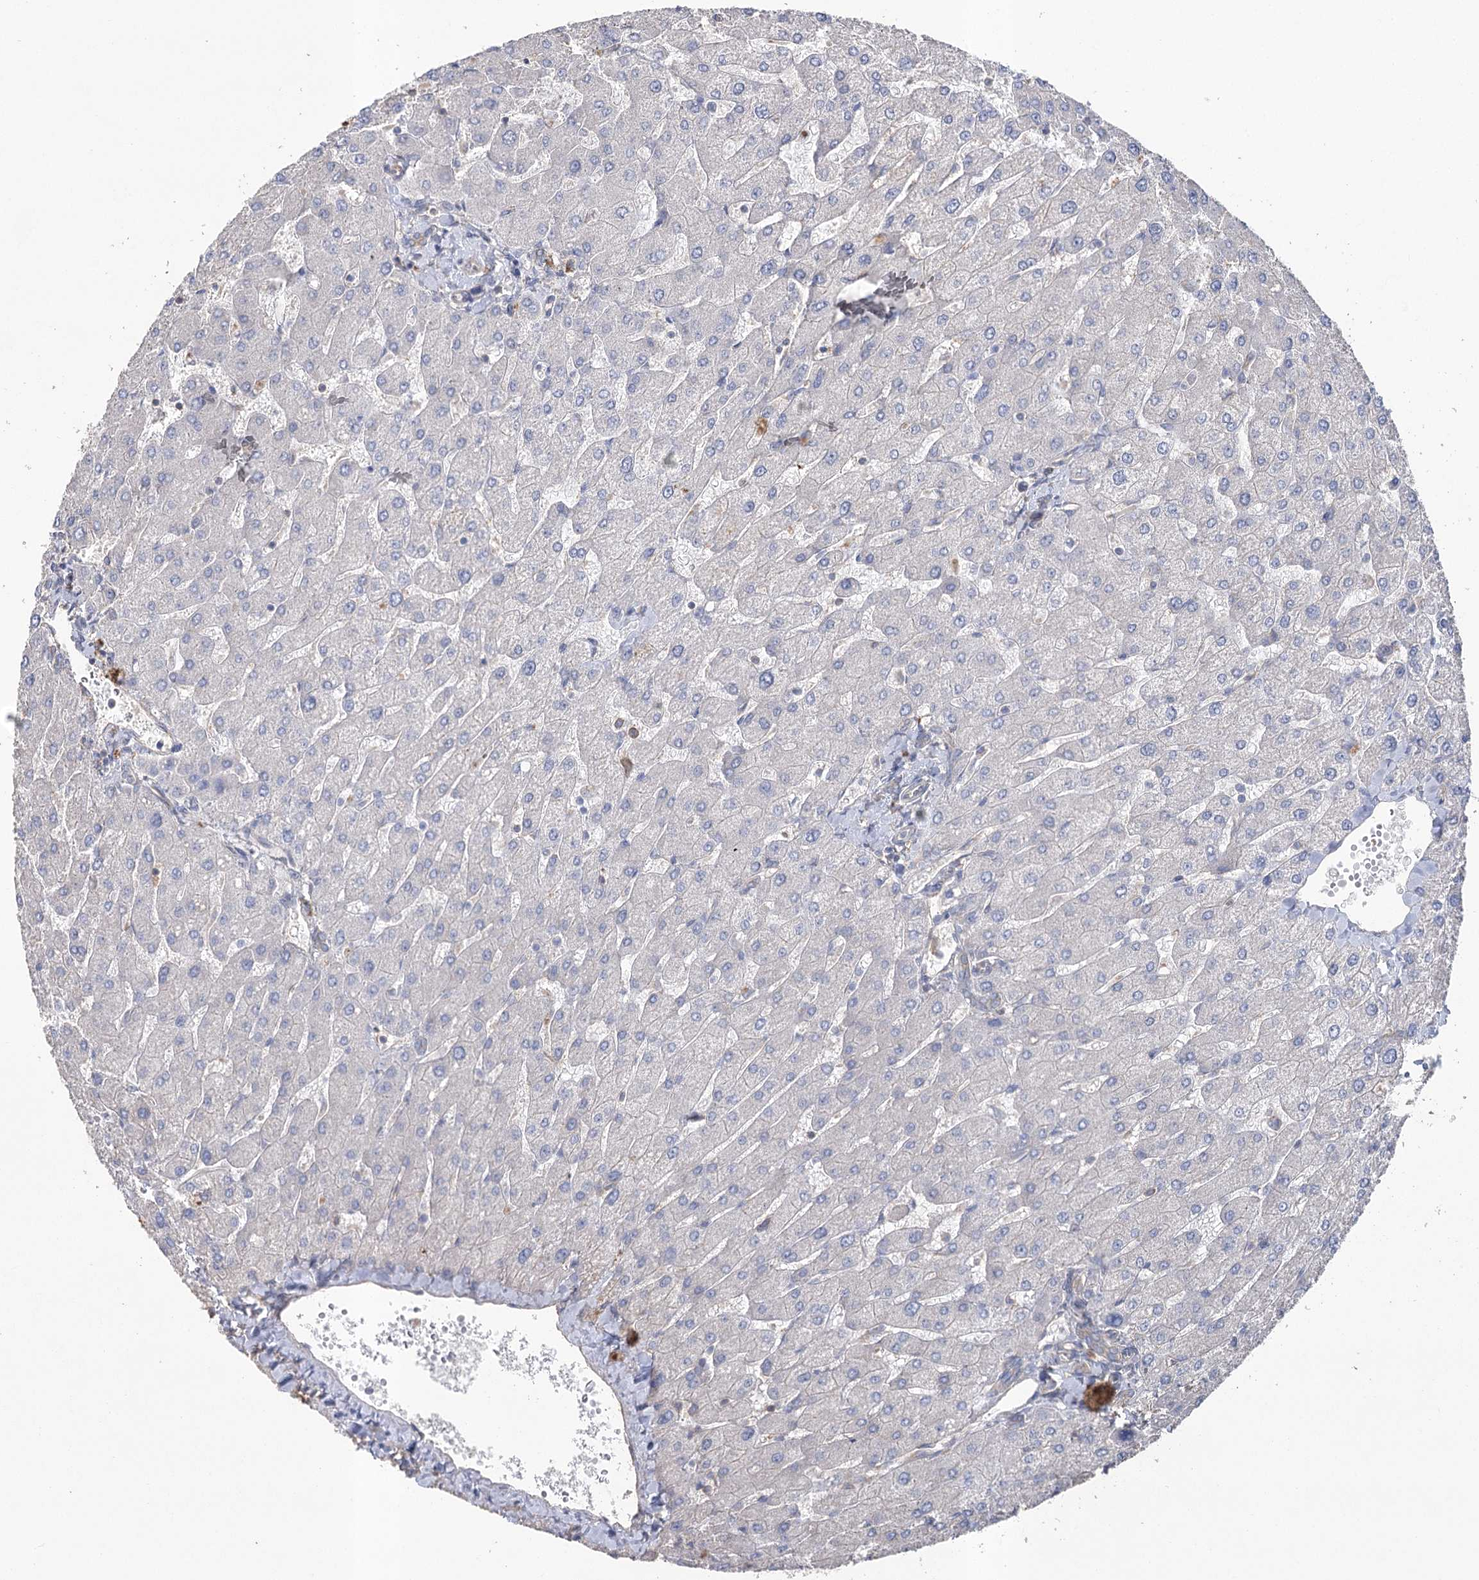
{"staining": {"intensity": "negative", "quantity": "none", "location": "none"}, "tissue": "liver", "cell_type": "Cholangiocytes", "image_type": "normal", "snomed": [{"axis": "morphology", "description": "Normal tissue, NOS"}, {"axis": "topography", "description": "Liver"}], "caption": "IHC histopathology image of benign liver stained for a protein (brown), which shows no staining in cholangiocytes.", "gene": "FAM13B", "patient": {"sex": "male", "age": 55}}